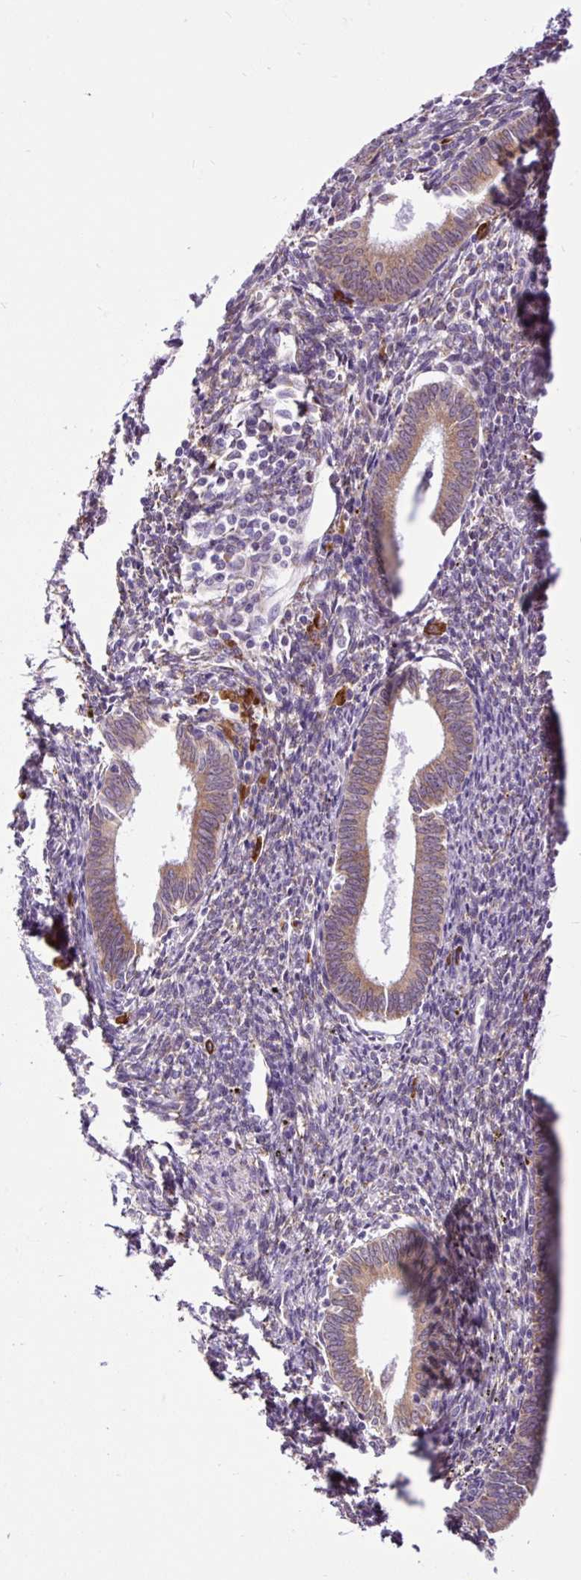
{"staining": {"intensity": "moderate", "quantity": "<25%", "location": "cytoplasmic/membranous"}, "tissue": "endometrium", "cell_type": "Cells in endometrial stroma", "image_type": "normal", "snomed": [{"axis": "morphology", "description": "Normal tissue, NOS"}, {"axis": "topography", "description": "Endometrium"}], "caption": "Cells in endometrial stroma exhibit moderate cytoplasmic/membranous positivity in about <25% of cells in unremarkable endometrium. The staining is performed using DAB brown chromogen to label protein expression. The nuclei are counter-stained blue using hematoxylin.", "gene": "DDOST", "patient": {"sex": "female", "age": 41}}